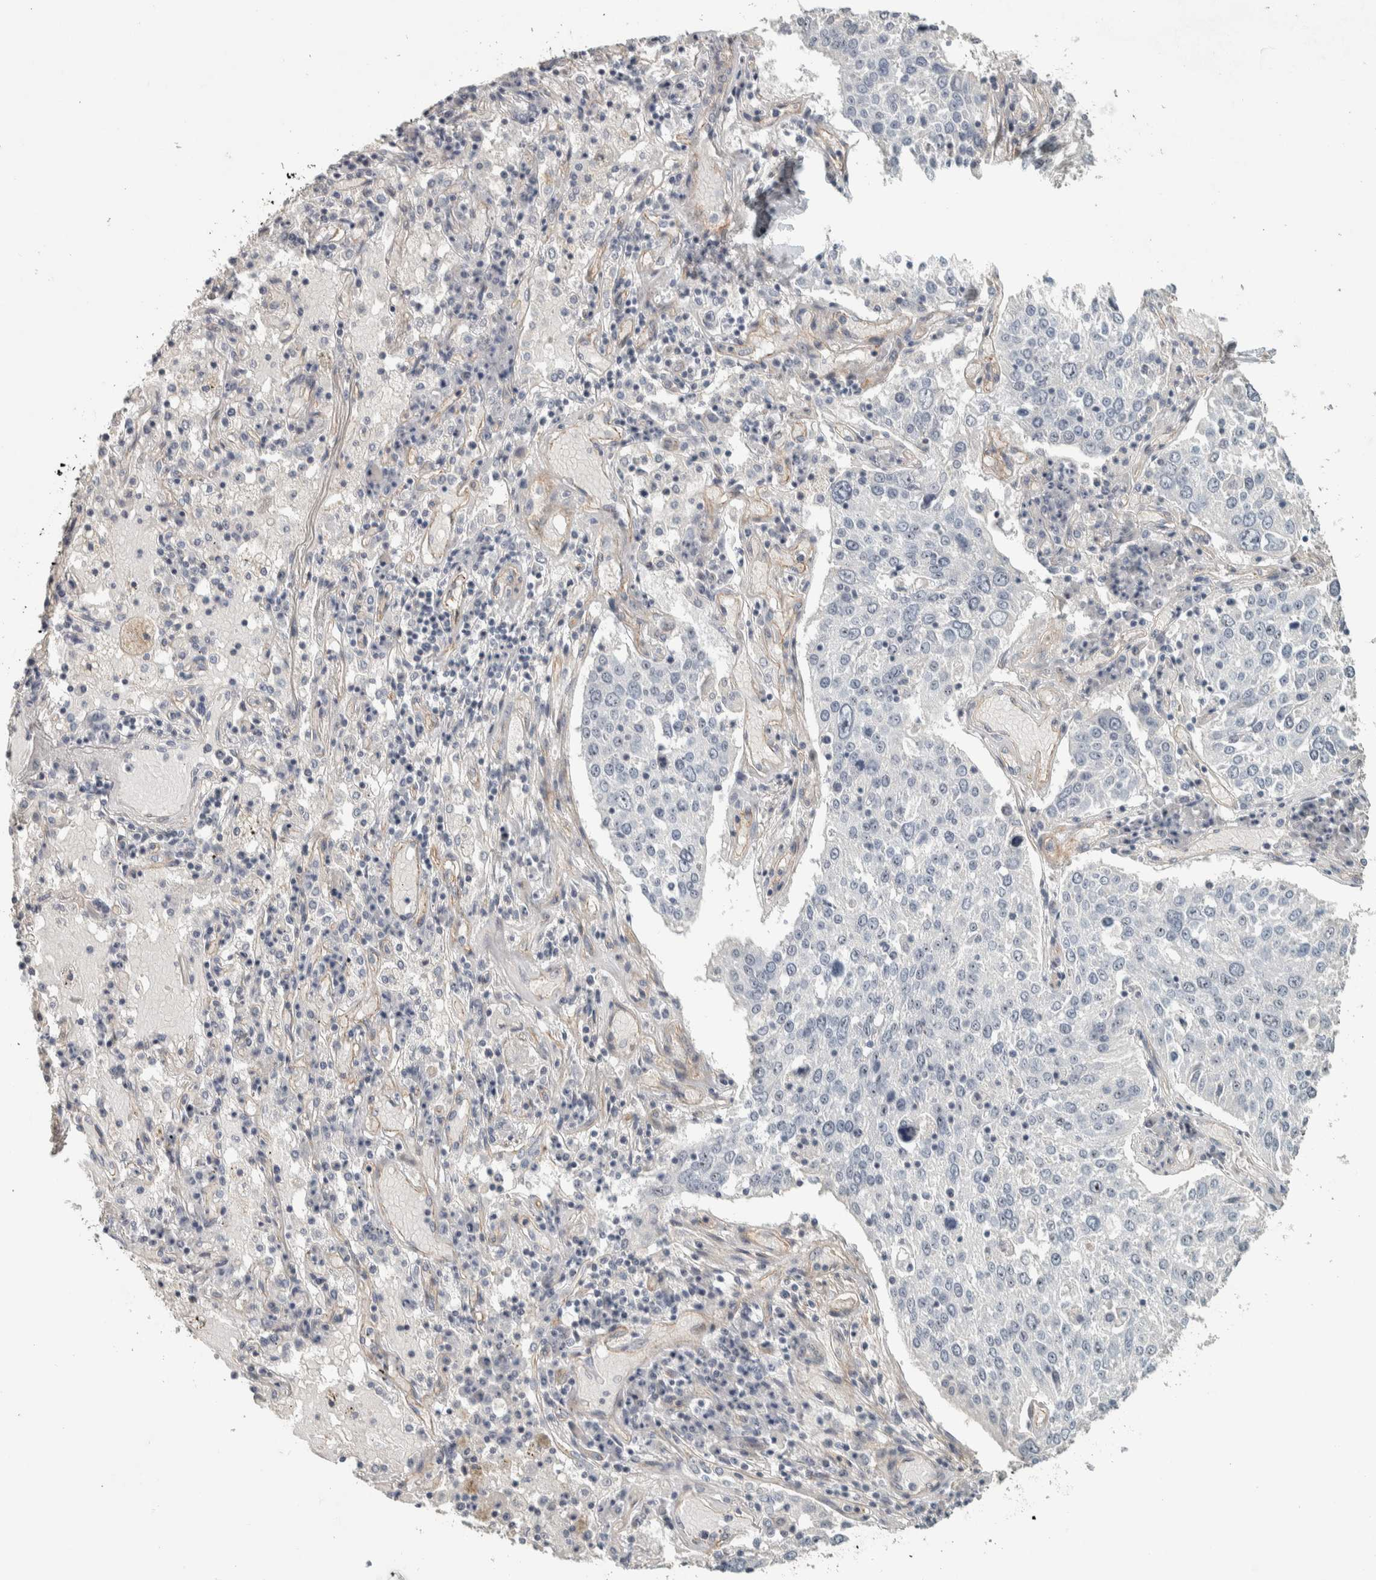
{"staining": {"intensity": "weak", "quantity": "<25%", "location": "nuclear"}, "tissue": "lung cancer", "cell_type": "Tumor cells", "image_type": "cancer", "snomed": [{"axis": "morphology", "description": "Squamous cell carcinoma, NOS"}, {"axis": "topography", "description": "Lung"}], "caption": "DAB immunohistochemical staining of human lung cancer reveals no significant expression in tumor cells.", "gene": "DCAF10", "patient": {"sex": "male", "age": 65}}